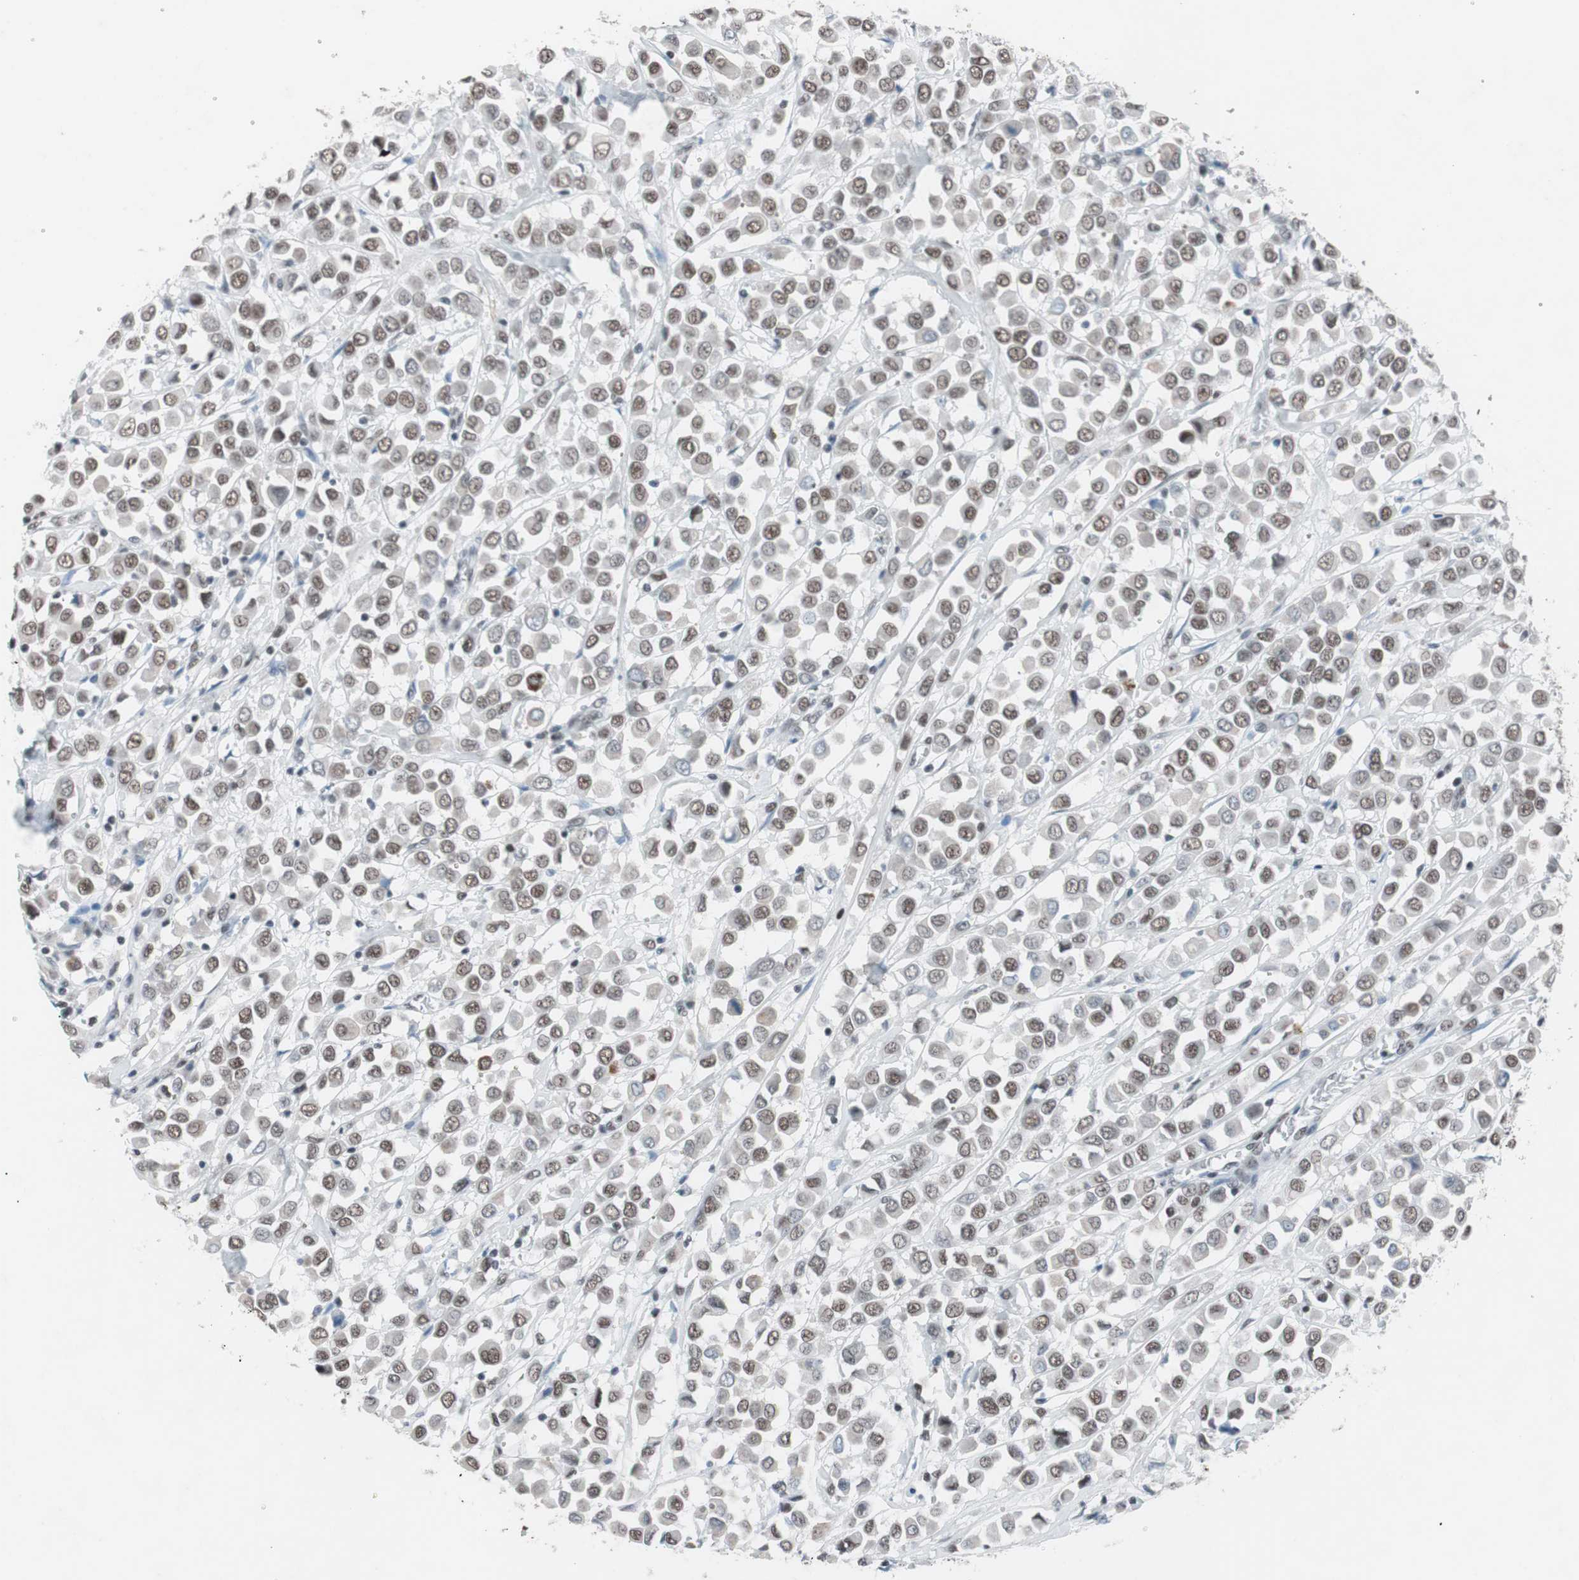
{"staining": {"intensity": "moderate", "quantity": "25%-75%", "location": "nuclear"}, "tissue": "breast cancer", "cell_type": "Tumor cells", "image_type": "cancer", "snomed": [{"axis": "morphology", "description": "Duct carcinoma"}, {"axis": "topography", "description": "Breast"}], "caption": "Infiltrating ductal carcinoma (breast) stained with a brown dye shows moderate nuclear positive expression in approximately 25%-75% of tumor cells.", "gene": "ARID1A", "patient": {"sex": "female", "age": 61}}